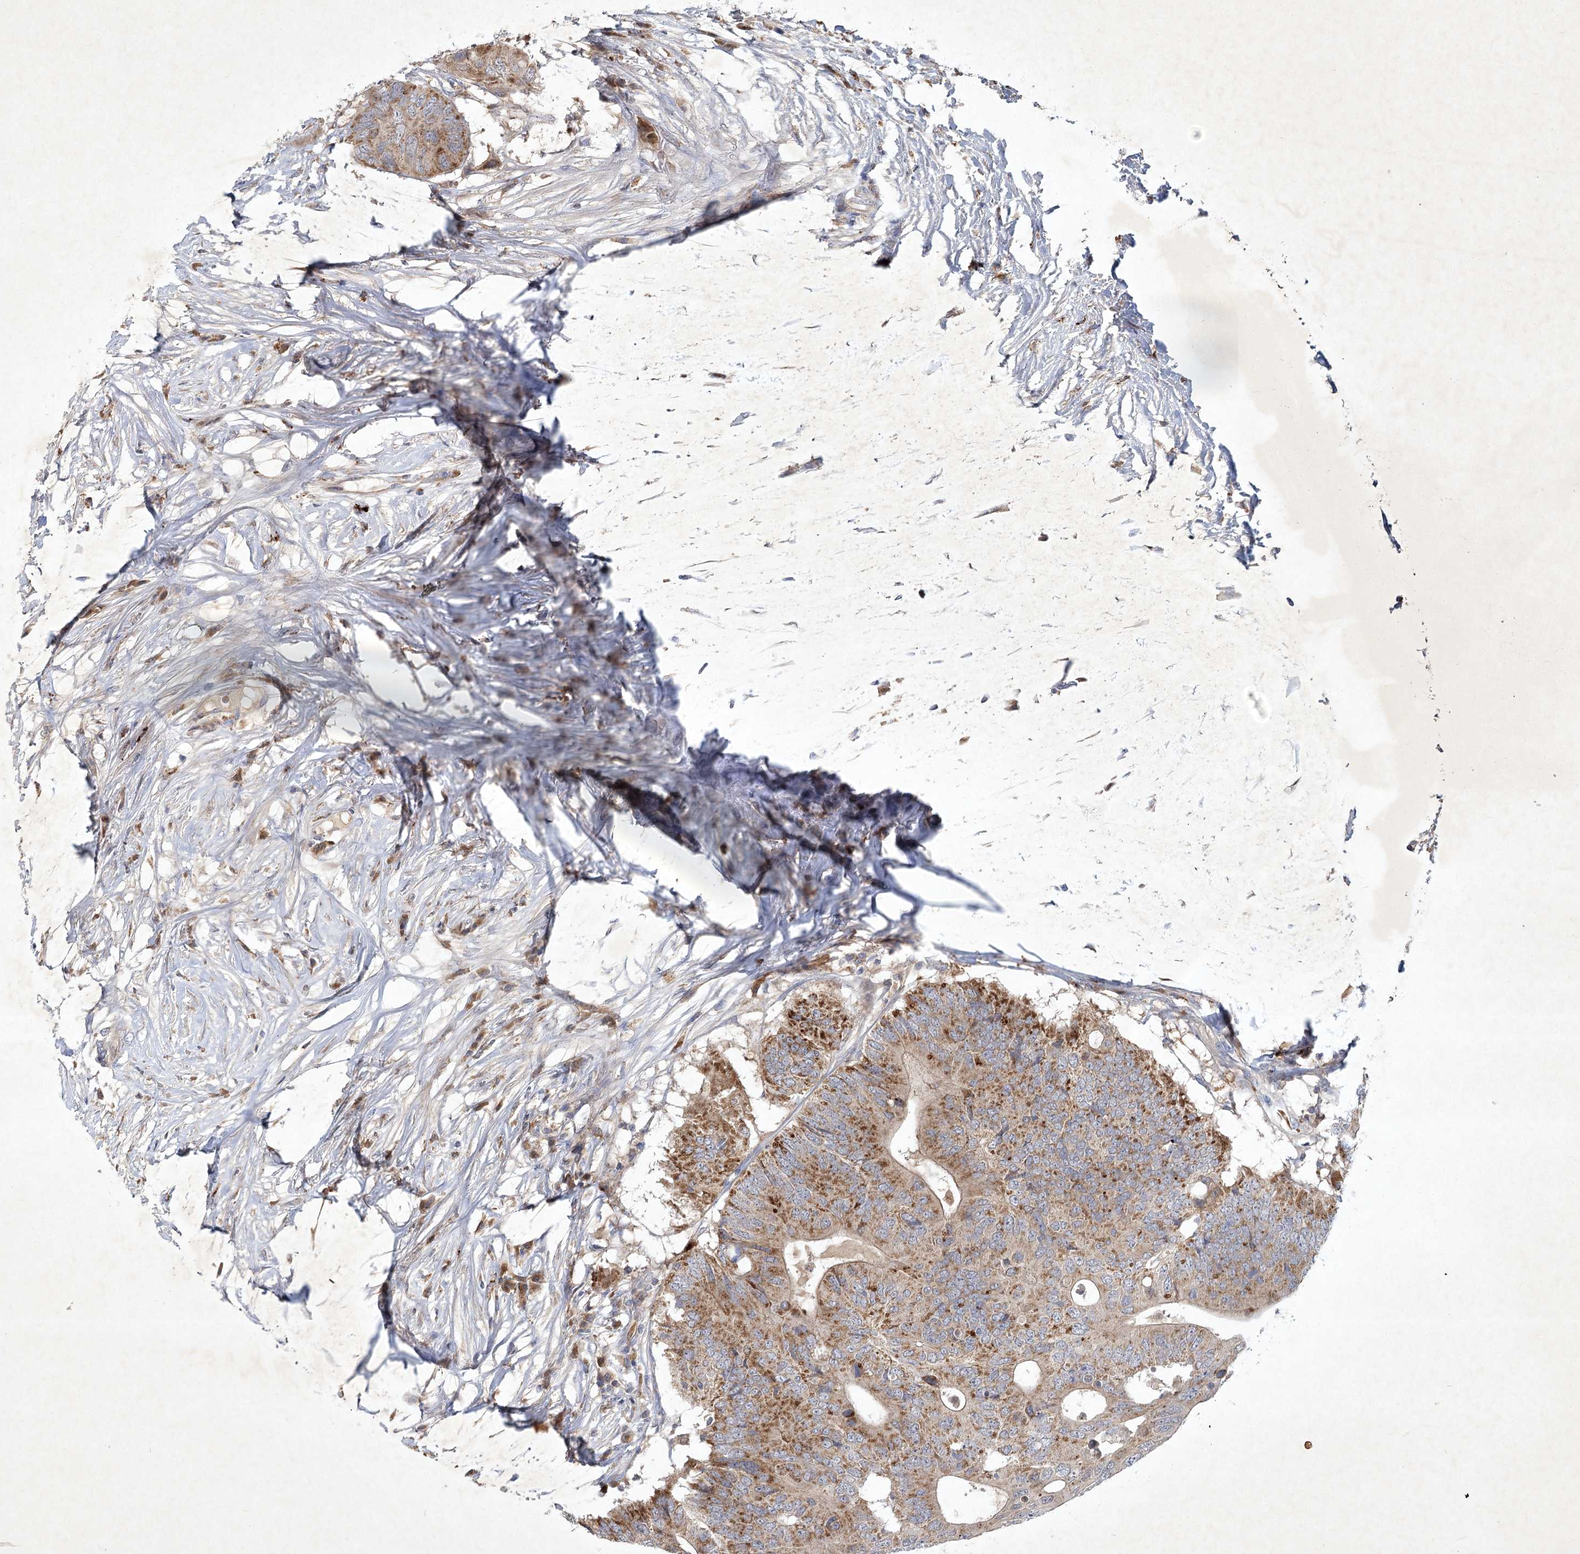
{"staining": {"intensity": "moderate", "quantity": "25%-75%", "location": "cytoplasmic/membranous"}, "tissue": "colorectal cancer", "cell_type": "Tumor cells", "image_type": "cancer", "snomed": [{"axis": "morphology", "description": "Adenocarcinoma, NOS"}, {"axis": "topography", "description": "Colon"}], "caption": "Moderate cytoplasmic/membranous expression for a protein is present in approximately 25%-75% of tumor cells of colorectal adenocarcinoma using immunohistochemistry.", "gene": "PYROXD2", "patient": {"sex": "male", "age": 71}}